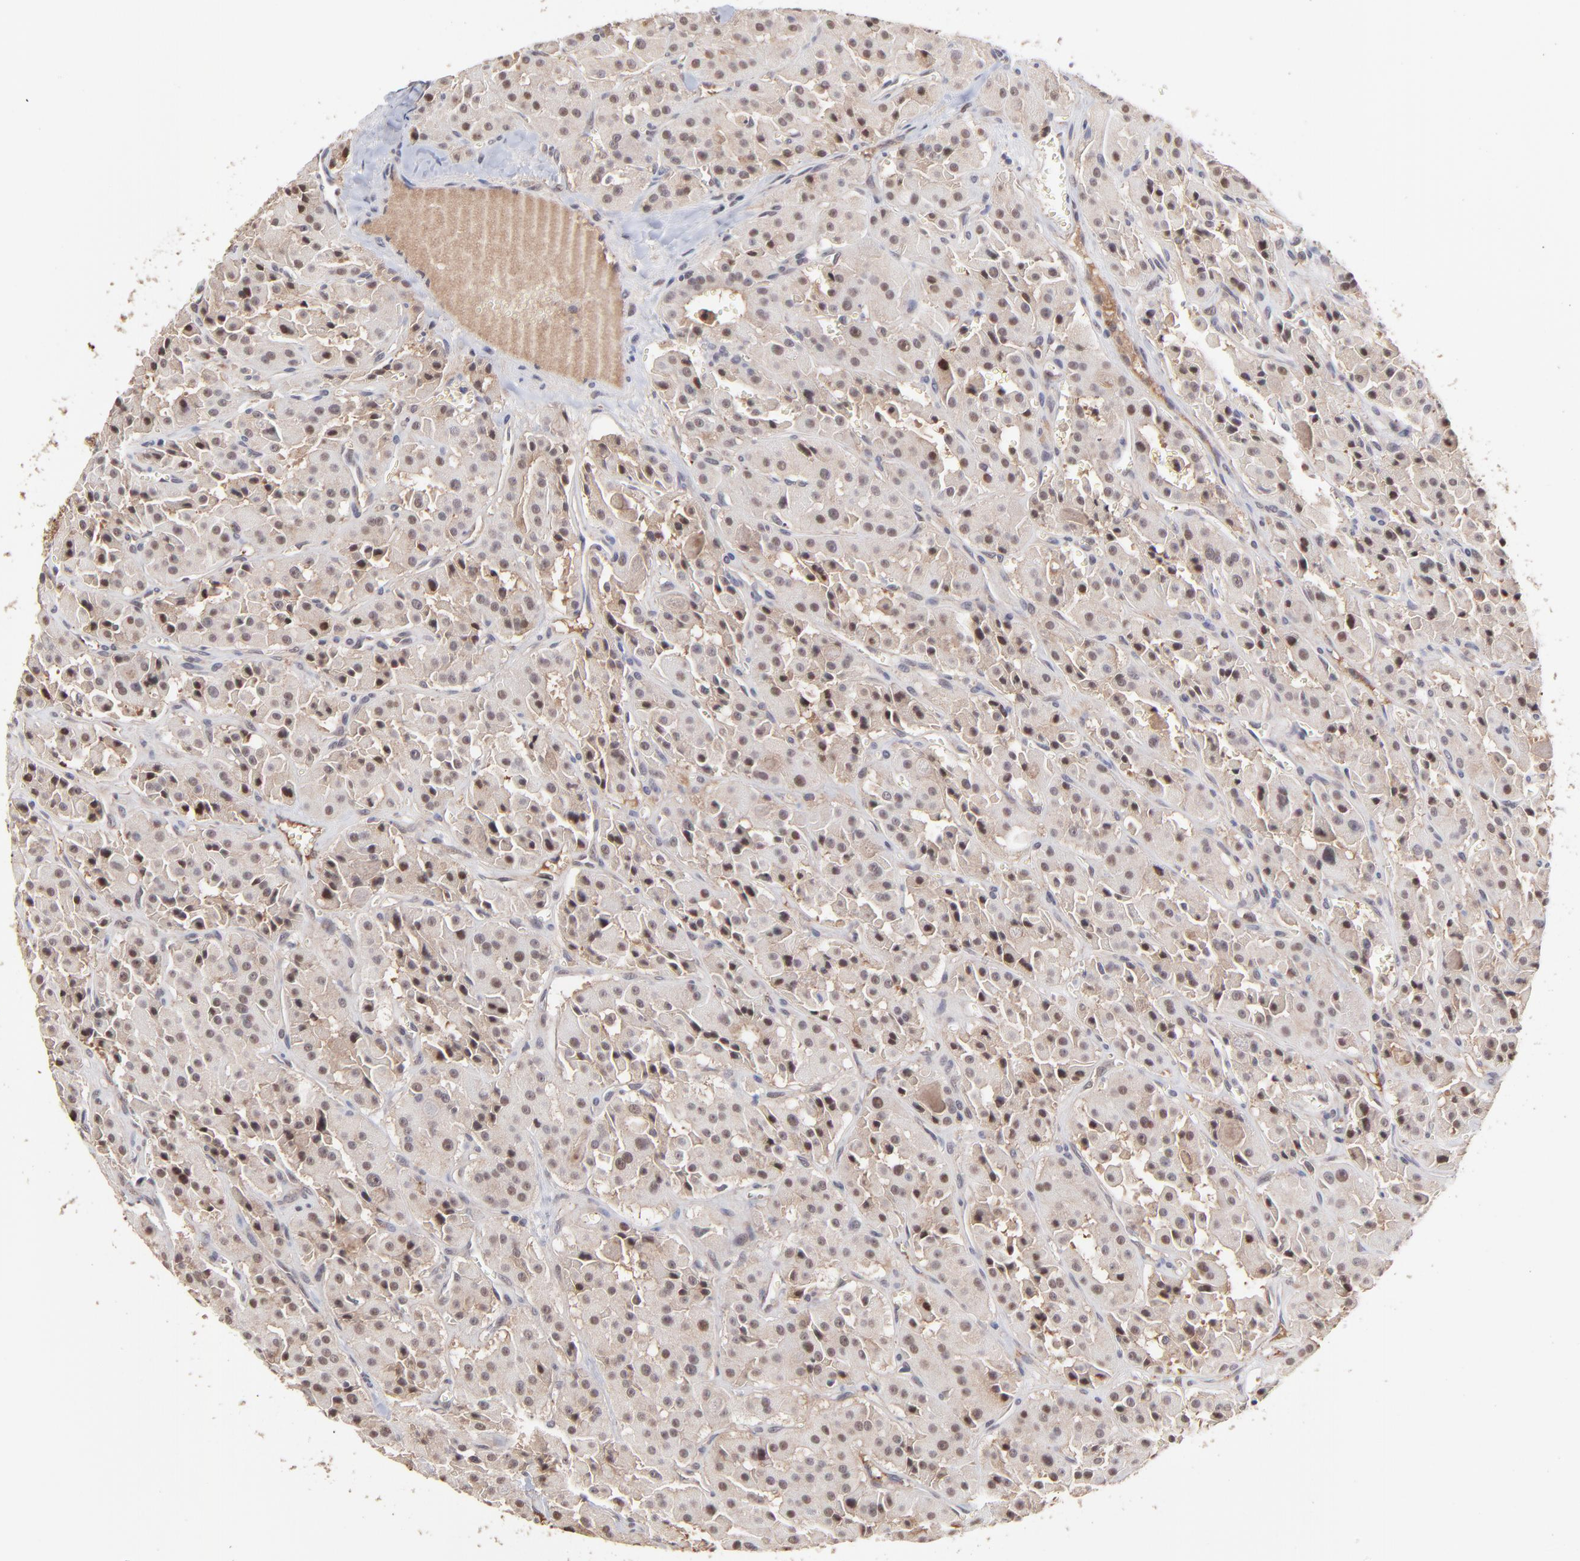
{"staining": {"intensity": "moderate", "quantity": "25%-75%", "location": "cytoplasmic/membranous,nuclear"}, "tissue": "thyroid cancer", "cell_type": "Tumor cells", "image_type": "cancer", "snomed": [{"axis": "morphology", "description": "Carcinoma, NOS"}, {"axis": "topography", "description": "Thyroid gland"}], "caption": "Tumor cells show medium levels of moderate cytoplasmic/membranous and nuclear positivity in about 25%-75% of cells in thyroid carcinoma.", "gene": "PSMD14", "patient": {"sex": "male", "age": 76}}